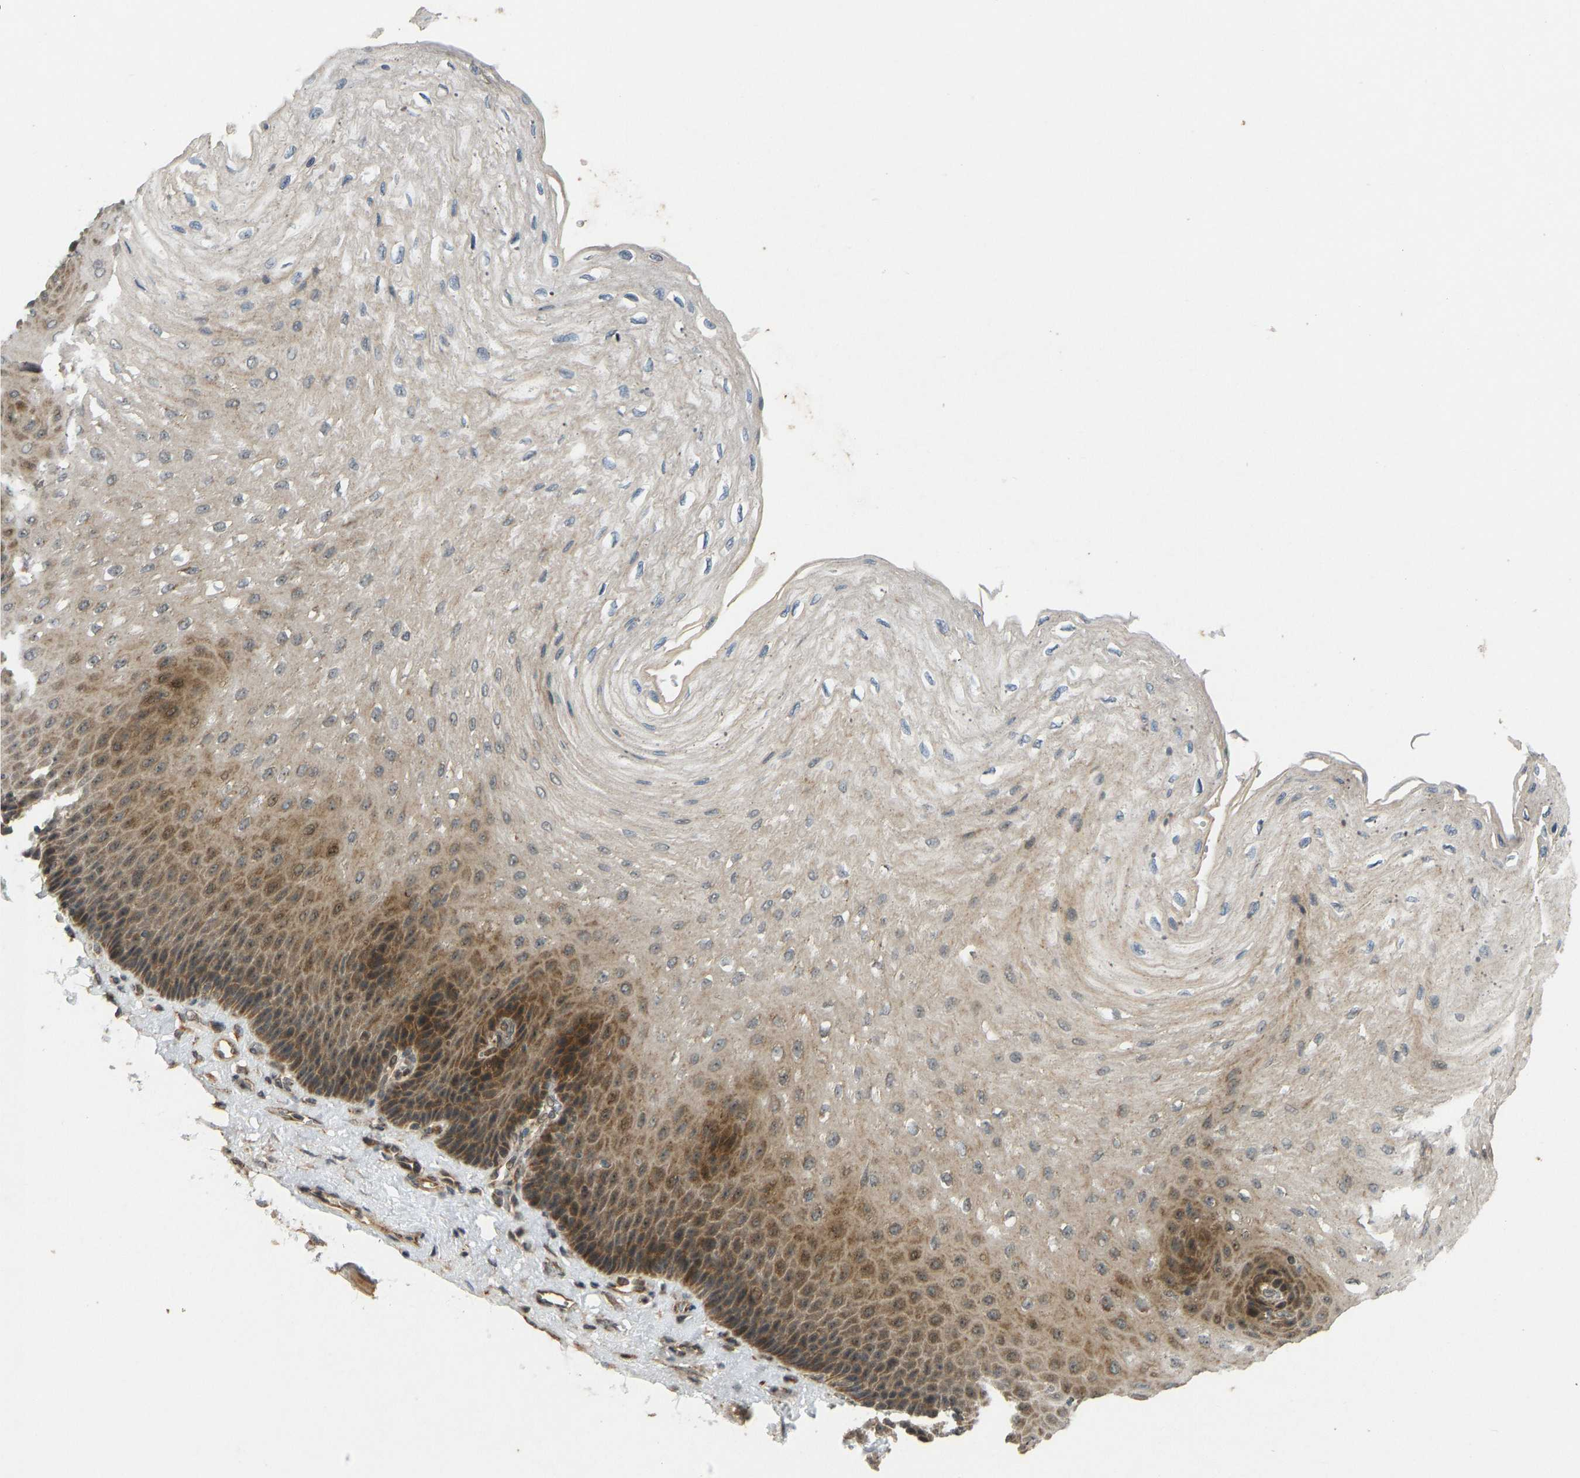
{"staining": {"intensity": "moderate", "quantity": "25%-75%", "location": "cytoplasmic/membranous,nuclear"}, "tissue": "esophagus", "cell_type": "Squamous epithelial cells", "image_type": "normal", "snomed": [{"axis": "morphology", "description": "Normal tissue, NOS"}, {"axis": "topography", "description": "Esophagus"}], "caption": "This is a histology image of immunohistochemistry (IHC) staining of normal esophagus, which shows moderate positivity in the cytoplasmic/membranous,nuclear of squamous epithelial cells.", "gene": "ACADS", "patient": {"sex": "female", "age": 72}}